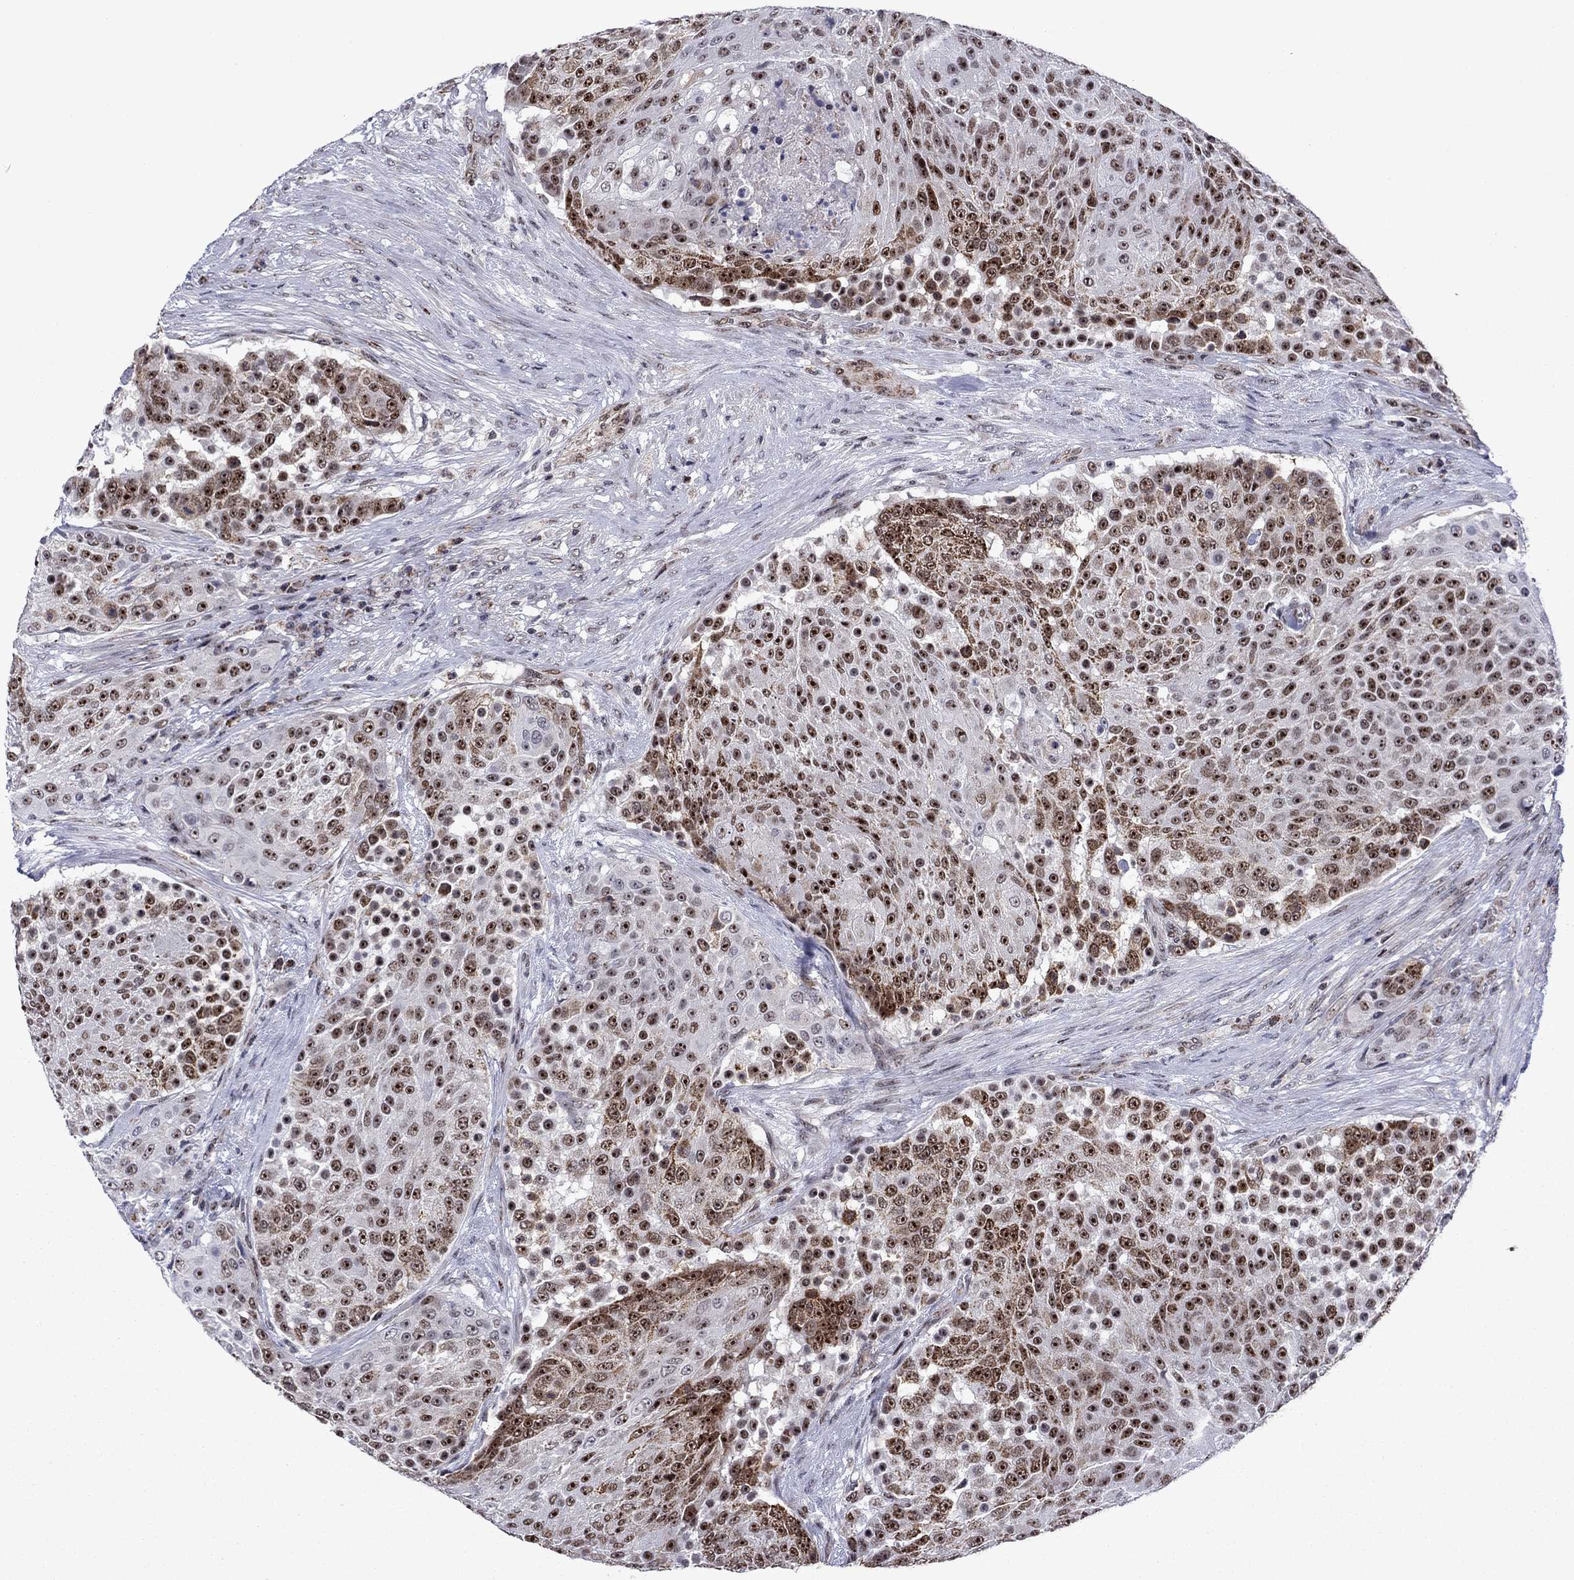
{"staining": {"intensity": "moderate", "quantity": "25%-75%", "location": "cytoplasmic/membranous,nuclear"}, "tissue": "urothelial cancer", "cell_type": "Tumor cells", "image_type": "cancer", "snomed": [{"axis": "morphology", "description": "Urothelial carcinoma, High grade"}, {"axis": "topography", "description": "Urinary bladder"}], "caption": "Brown immunohistochemical staining in human urothelial carcinoma (high-grade) displays moderate cytoplasmic/membranous and nuclear expression in about 25%-75% of tumor cells. (Stains: DAB in brown, nuclei in blue, Microscopy: brightfield microscopy at high magnification).", "gene": "SURF2", "patient": {"sex": "female", "age": 63}}